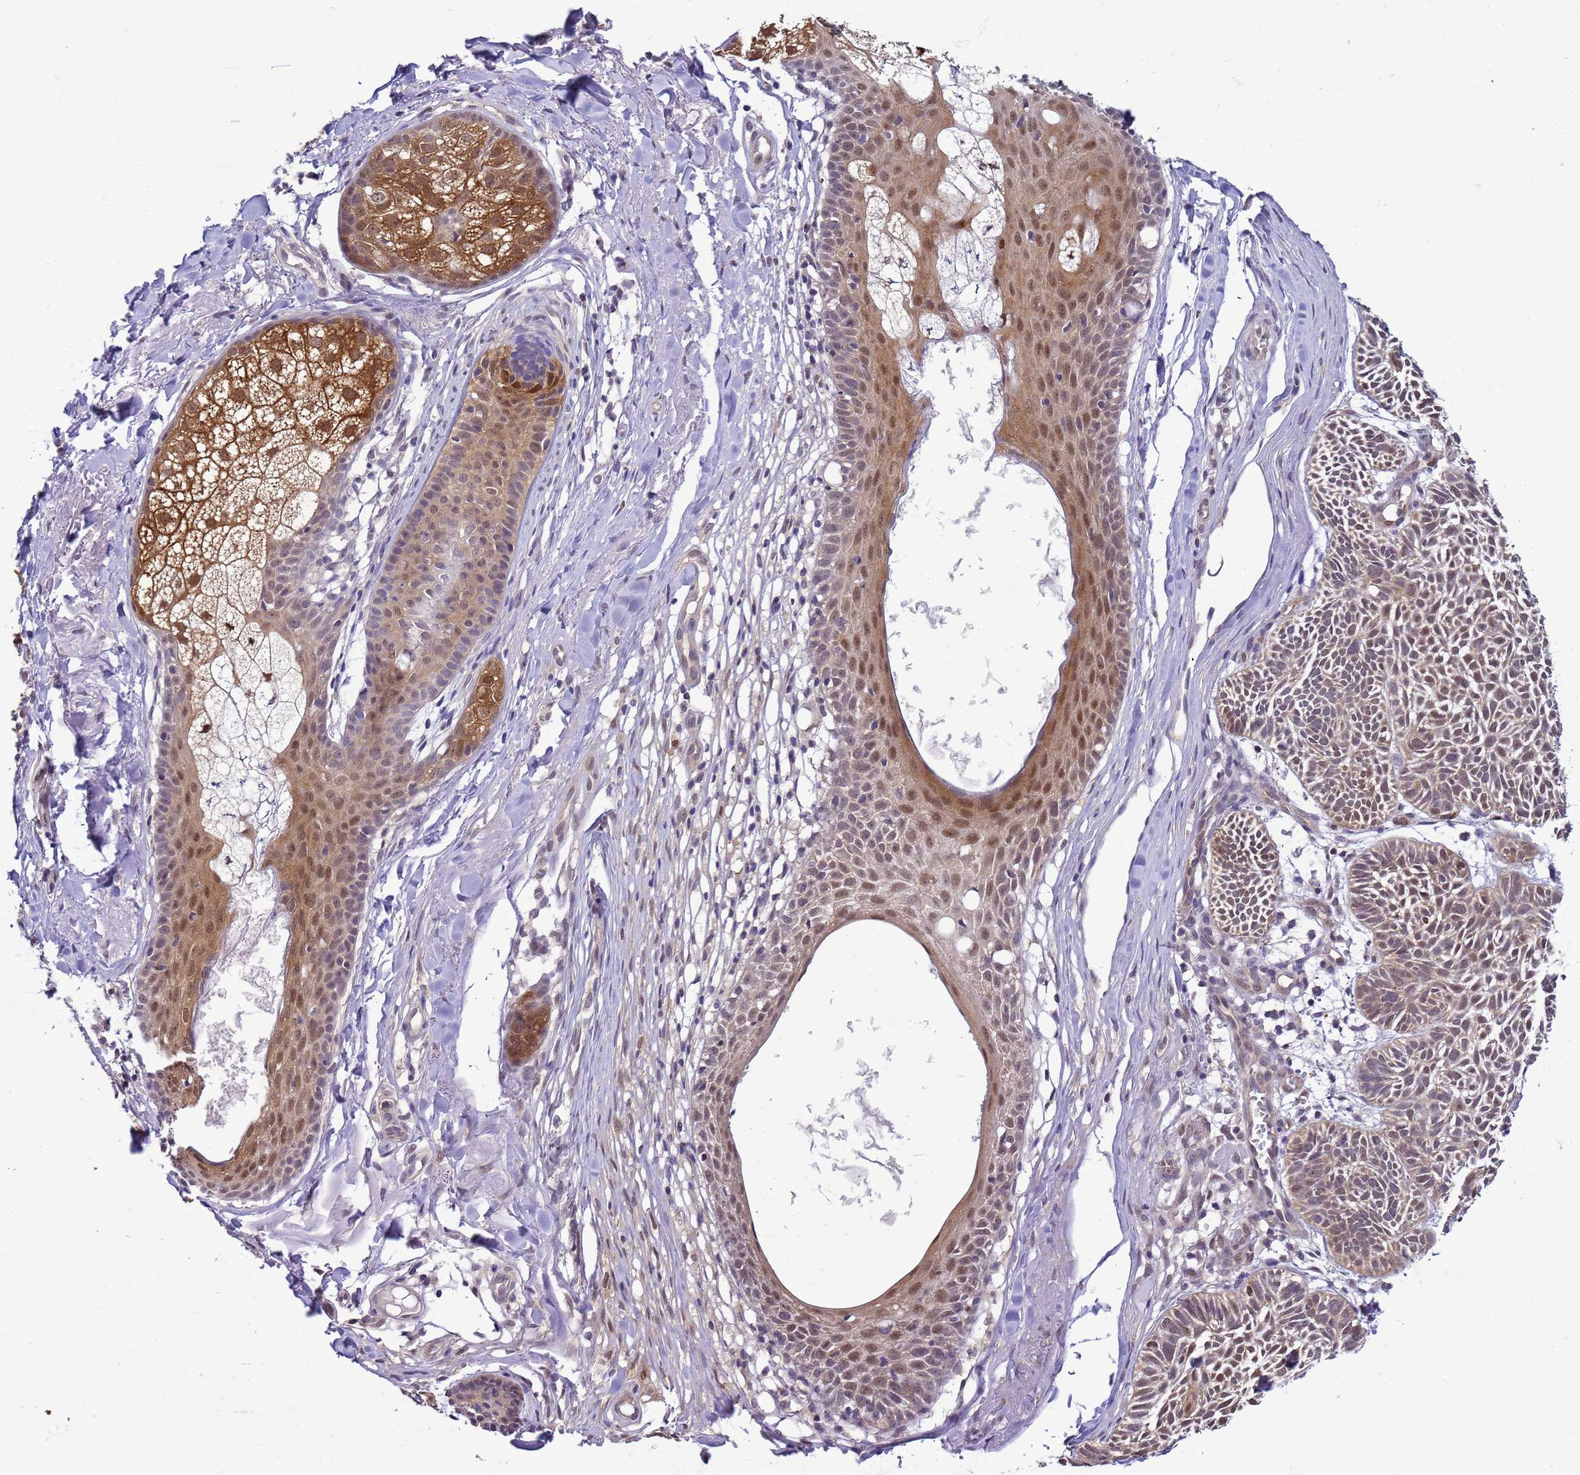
{"staining": {"intensity": "moderate", "quantity": ">75%", "location": "cytoplasmic/membranous,nuclear"}, "tissue": "skin cancer", "cell_type": "Tumor cells", "image_type": "cancer", "snomed": [{"axis": "morphology", "description": "Basal cell carcinoma"}, {"axis": "topography", "description": "Skin"}], "caption": "Protein analysis of skin cancer tissue reveals moderate cytoplasmic/membranous and nuclear expression in about >75% of tumor cells.", "gene": "DDI2", "patient": {"sex": "male", "age": 69}}